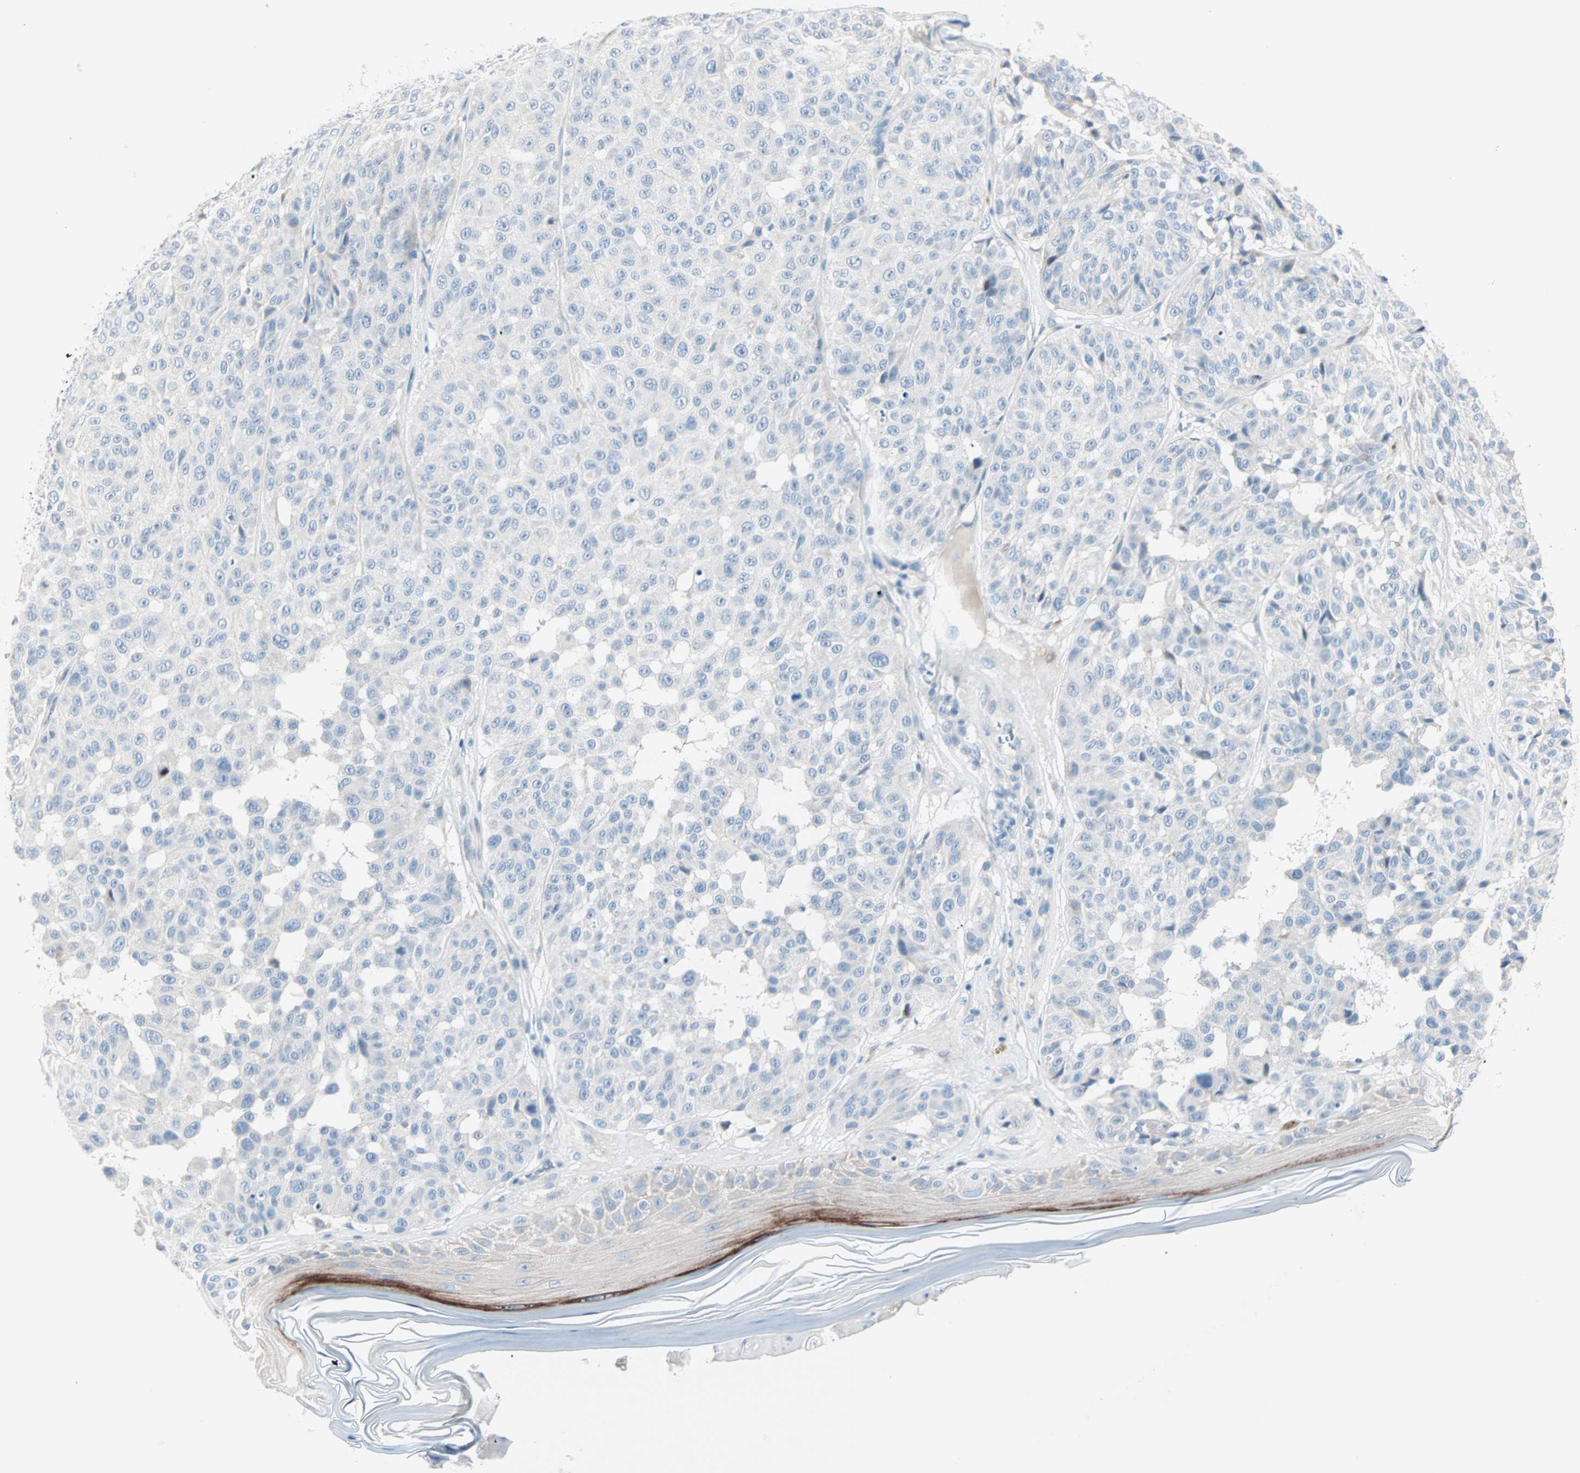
{"staining": {"intensity": "negative", "quantity": "none", "location": "none"}, "tissue": "melanoma", "cell_type": "Tumor cells", "image_type": "cancer", "snomed": [{"axis": "morphology", "description": "Malignant melanoma, NOS"}, {"axis": "topography", "description": "Skin"}], "caption": "Immunohistochemistry (IHC) histopathology image of malignant melanoma stained for a protein (brown), which displays no staining in tumor cells.", "gene": "NEFH", "patient": {"sex": "female", "age": 46}}